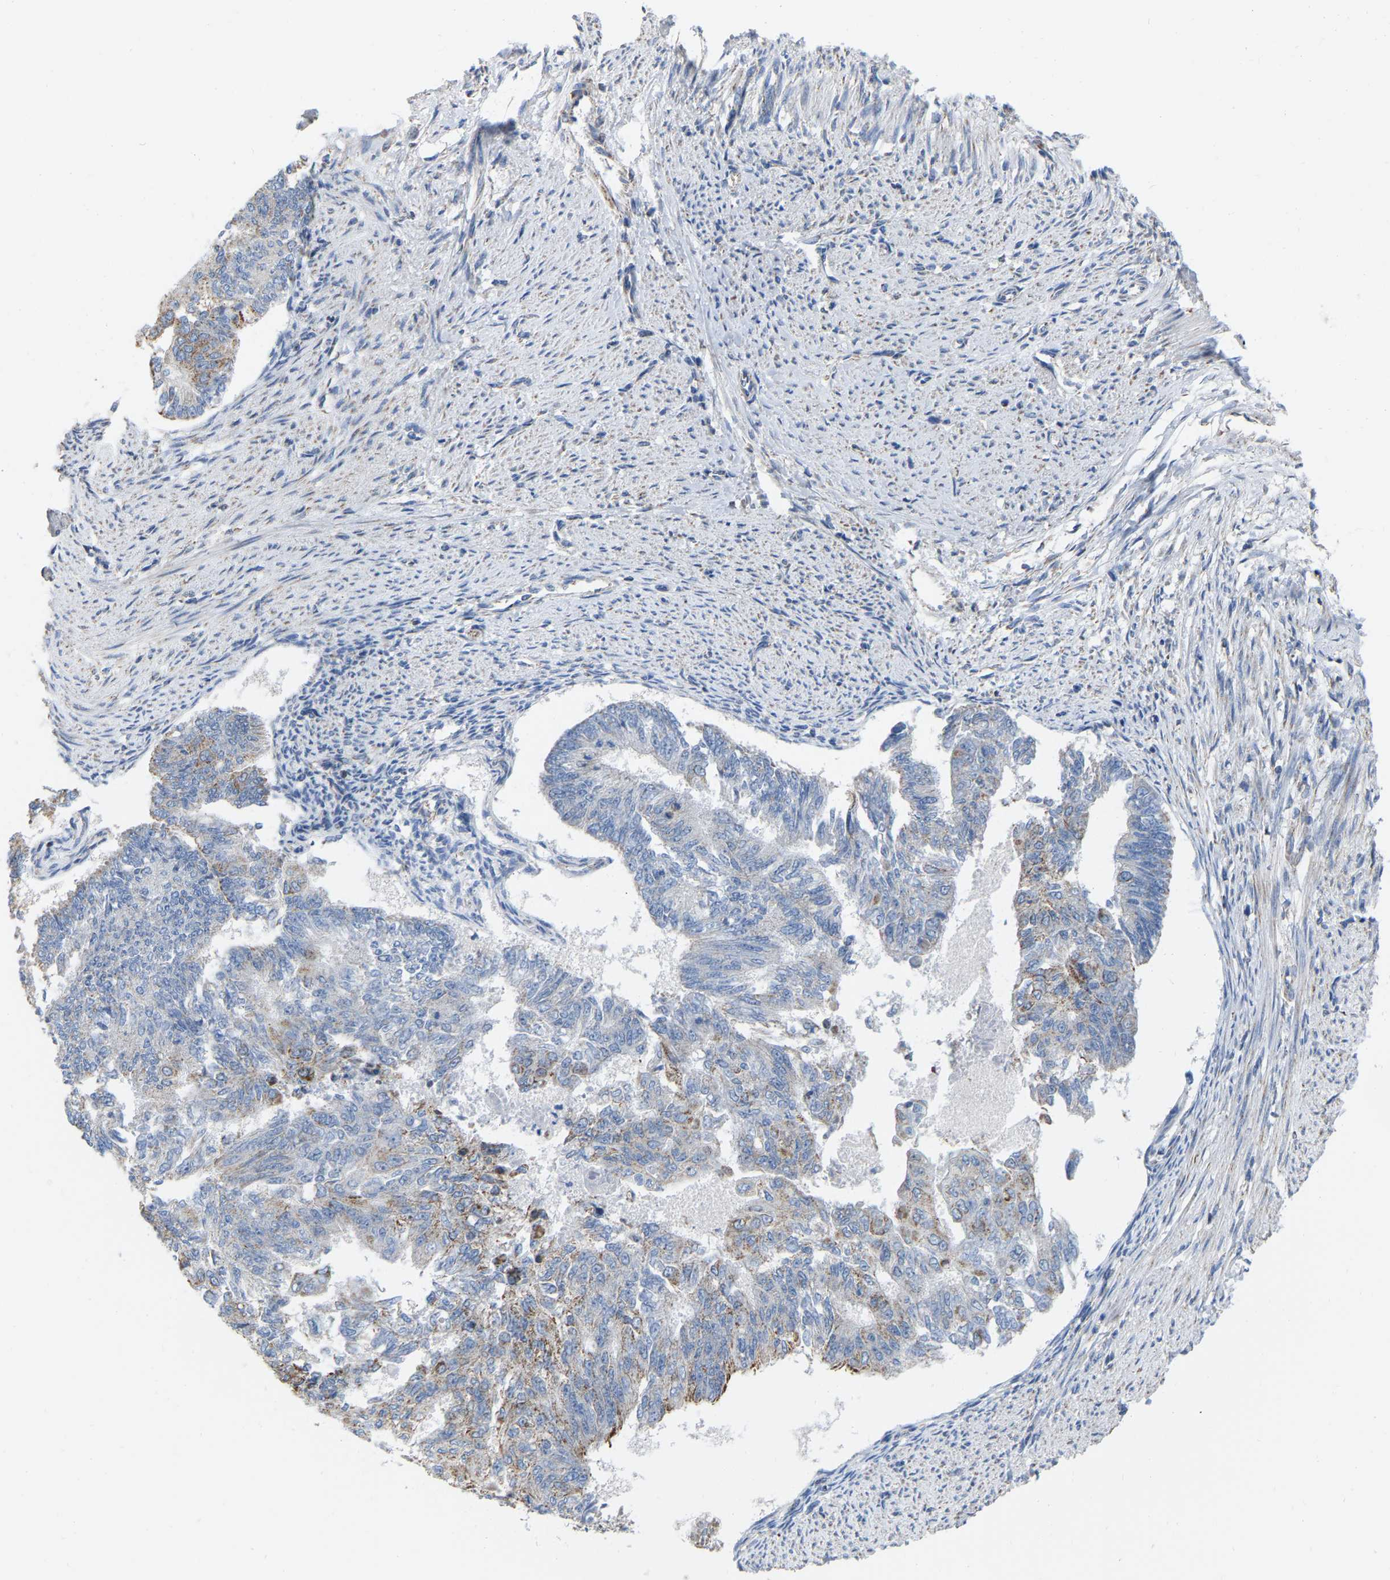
{"staining": {"intensity": "weak", "quantity": "<25%", "location": "cytoplasmic/membranous"}, "tissue": "endometrial cancer", "cell_type": "Tumor cells", "image_type": "cancer", "snomed": [{"axis": "morphology", "description": "Adenocarcinoma, NOS"}, {"axis": "topography", "description": "Endometrium"}], "caption": "This is an immunohistochemistry micrograph of endometrial cancer. There is no staining in tumor cells.", "gene": "CBLB", "patient": {"sex": "female", "age": 32}}